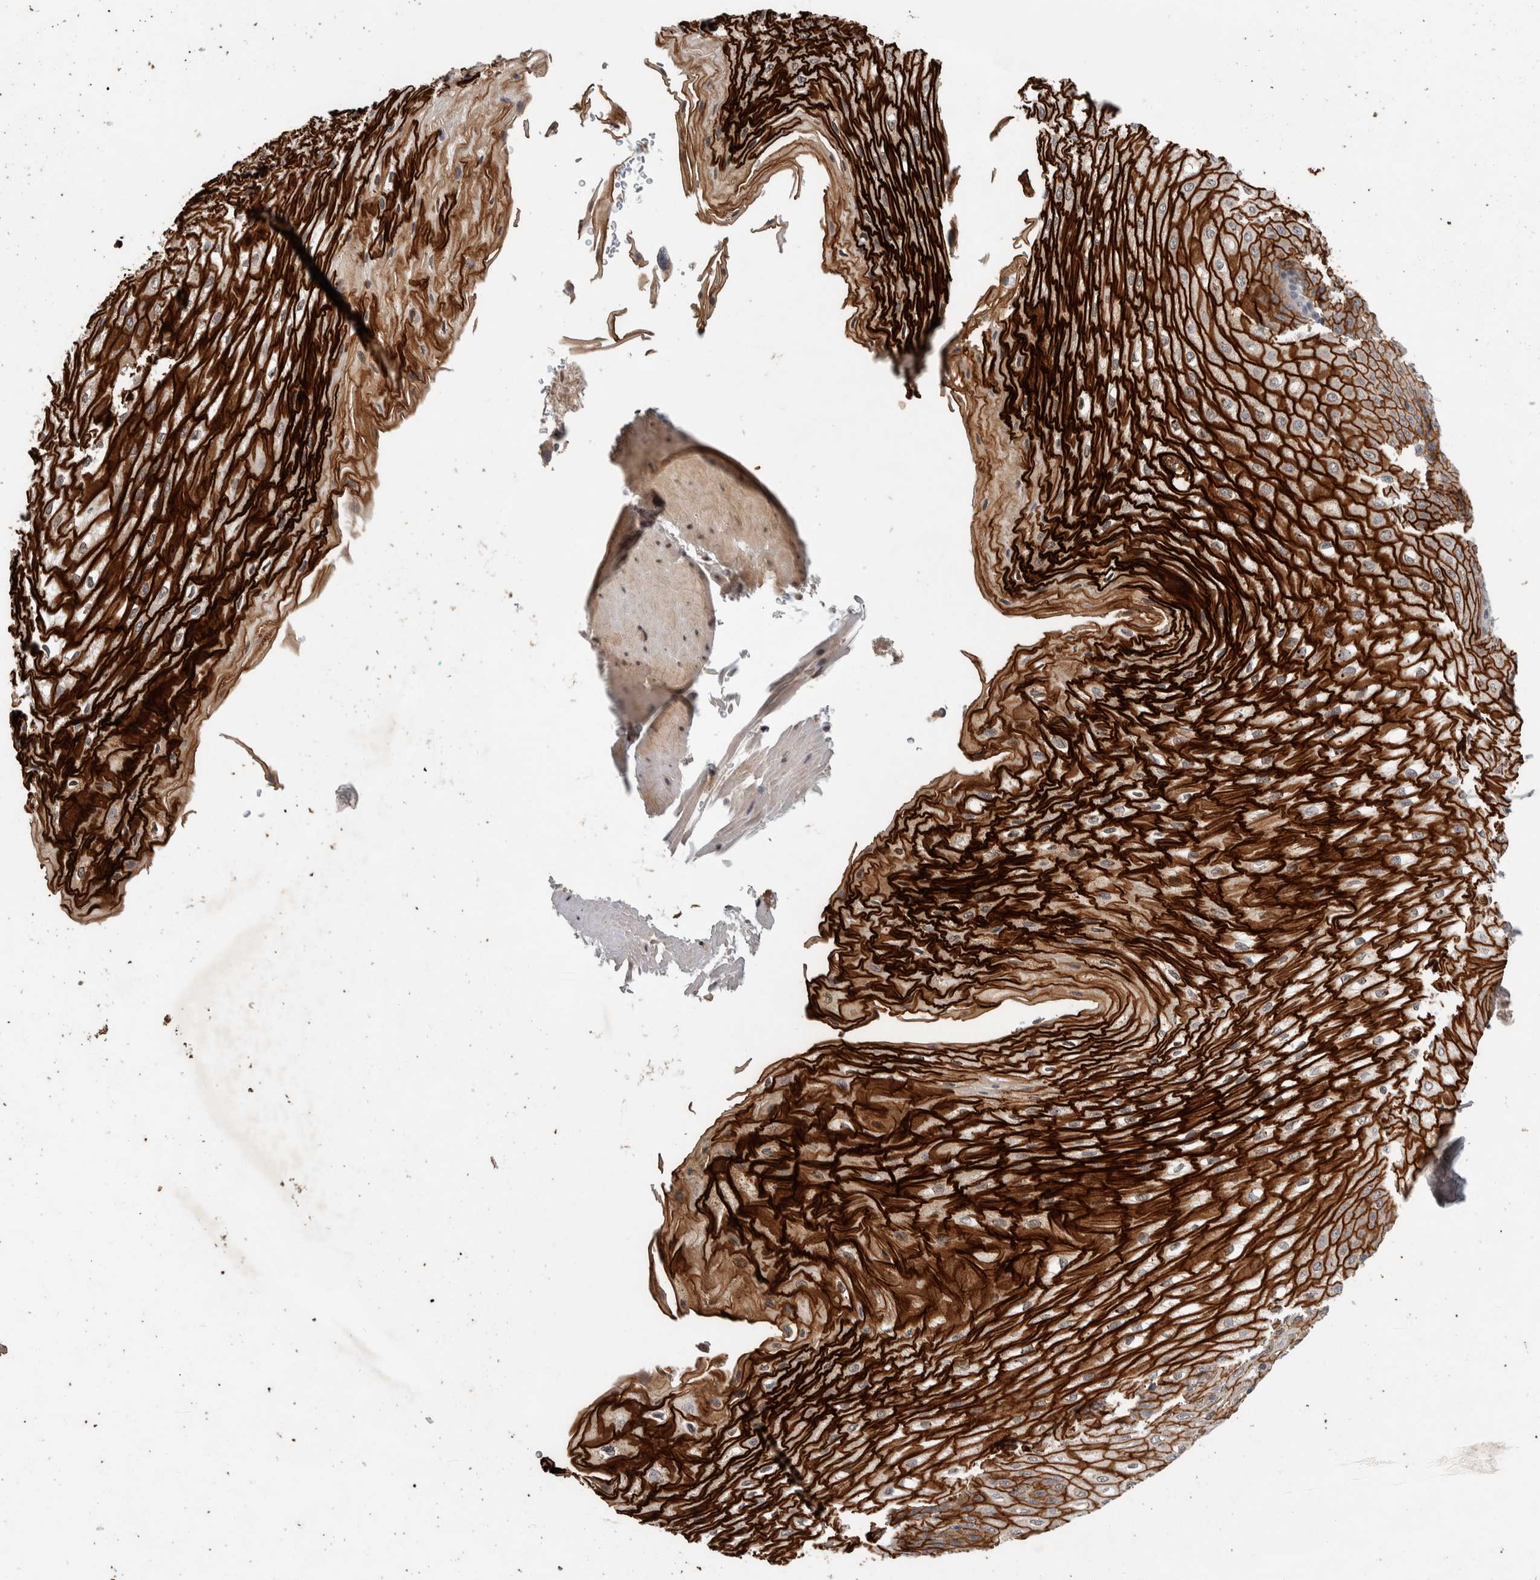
{"staining": {"intensity": "strong", "quantity": ">75%", "location": "cytoplasmic/membranous"}, "tissue": "esophagus", "cell_type": "Squamous epithelial cells", "image_type": "normal", "snomed": [{"axis": "morphology", "description": "Normal tissue, NOS"}, {"axis": "topography", "description": "Esophagus"}], "caption": "High-power microscopy captured an immunohistochemistry micrograph of benign esophagus, revealing strong cytoplasmic/membranous positivity in about >75% of squamous epithelial cells. Immunohistochemistry stains the protein in brown and the nuclei are stained blue.", "gene": "CYSRT1", "patient": {"sex": "male", "age": 54}}